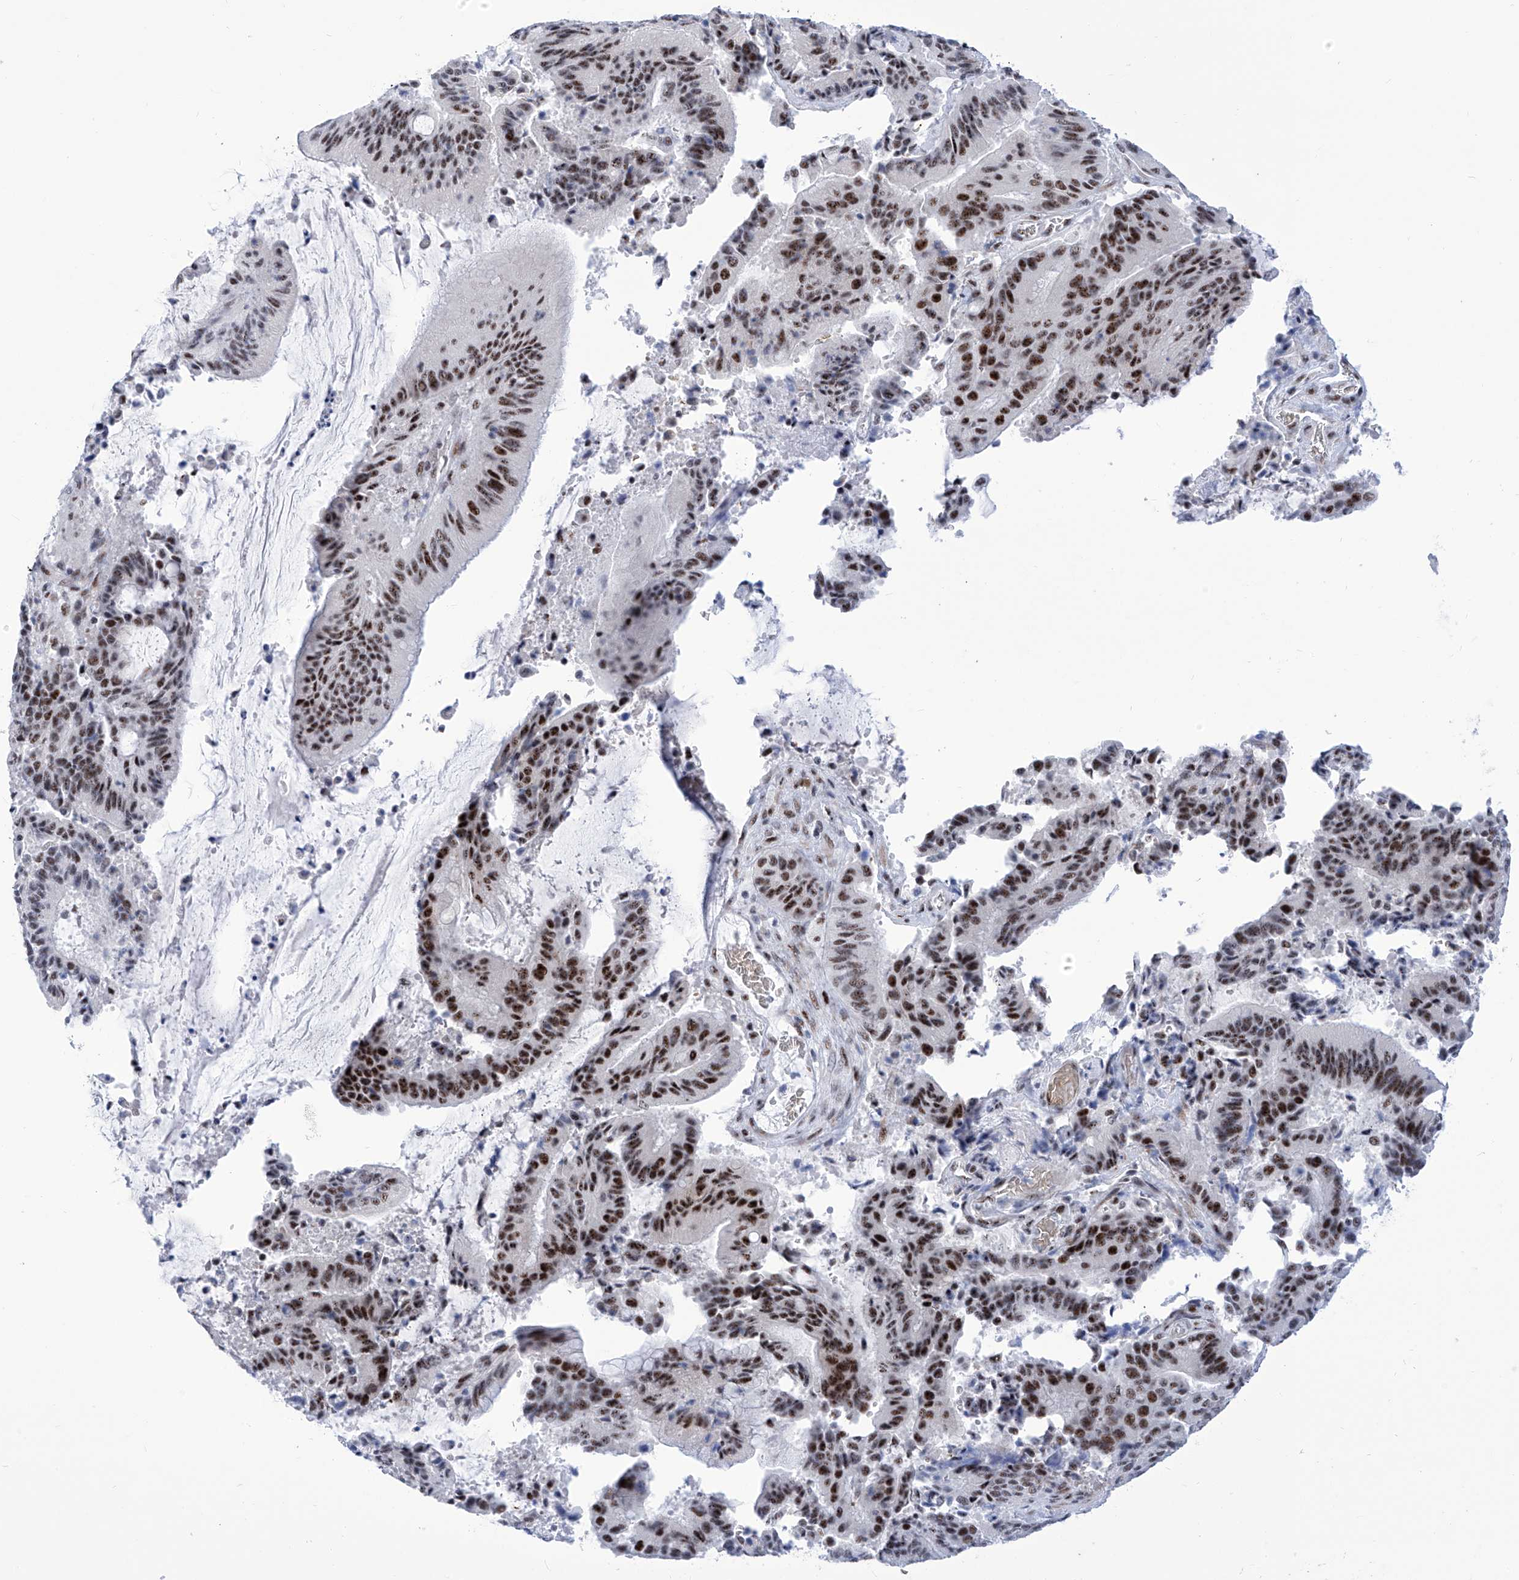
{"staining": {"intensity": "strong", "quantity": ">75%", "location": "nuclear"}, "tissue": "liver cancer", "cell_type": "Tumor cells", "image_type": "cancer", "snomed": [{"axis": "morphology", "description": "Normal tissue, NOS"}, {"axis": "morphology", "description": "Cholangiocarcinoma"}, {"axis": "topography", "description": "Liver"}, {"axis": "topography", "description": "Peripheral nerve tissue"}], "caption": "Human liver cancer (cholangiocarcinoma) stained for a protein (brown) displays strong nuclear positive expression in about >75% of tumor cells.", "gene": "SART1", "patient": {"sex": "female", "age": 73}}